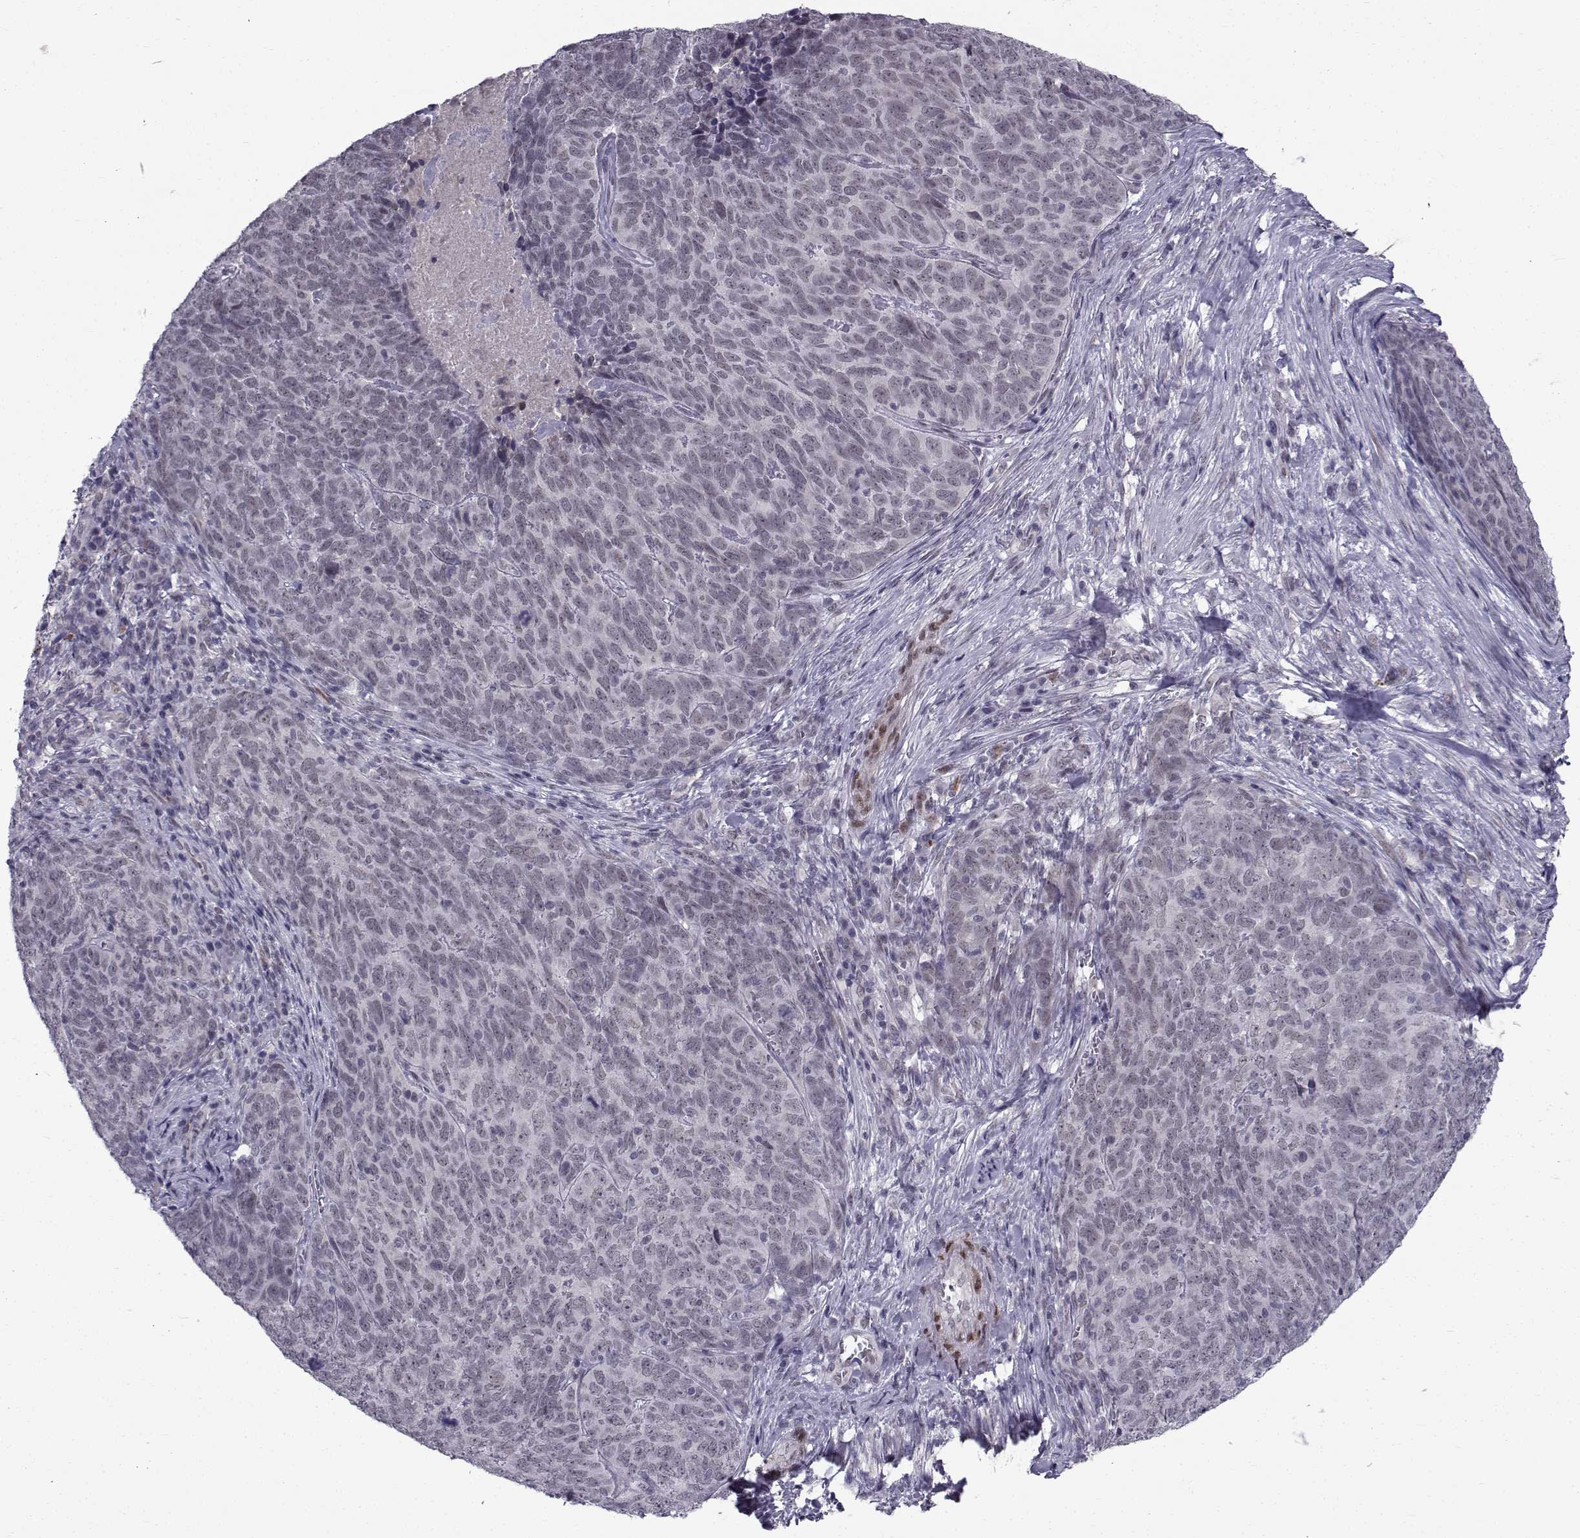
{"staining": {"intensity": "negative", "quantity": "none", "location": "none"}, "tissue": "skin cancer", "cell_type": "Tumor cells", "image_type": "cancer", "snomed": [{"axis": "morphology", "description": "Squamous cell carcinoma, NOS"}, {"axis": "topography", "description": "Skin"}, {"axis": "topography", "description": "Anal"}], "caption": "There is no significant positivity in tumor cells of skin cancer.", "gene": "RBM24", "patient": {"sex": "female", "age": 51}}